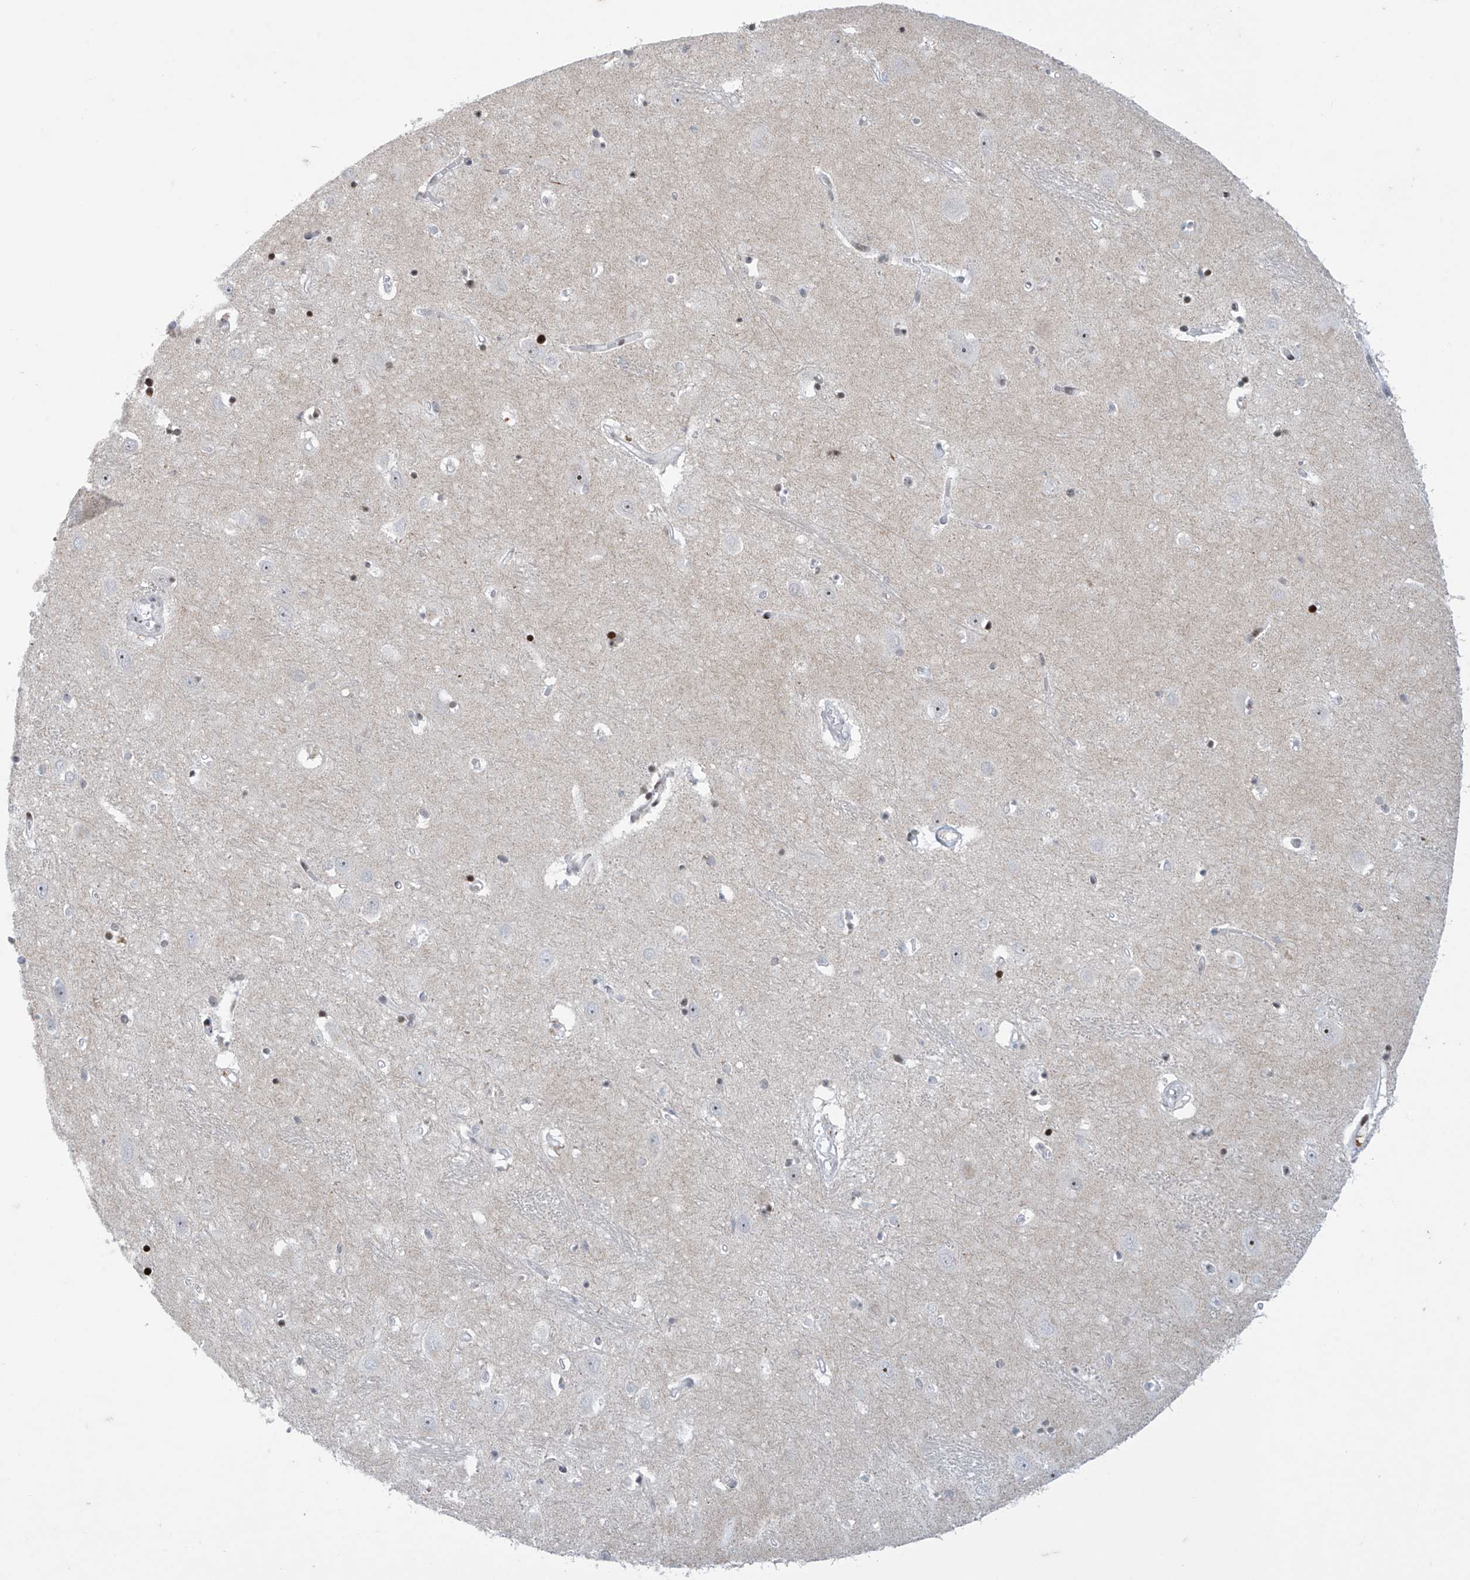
{"staining": {"intensity": "strong", "quantity": "<25%", "location": "nuclear"}, "tissue": "hippocampus", "cell_type": "Glial cells", "image_type": "normal", "snomed": [{"axis": "morphology", "description": "Normal tissue, NOS"}, {"axis": "topography", "description": "Hippocampus"}], "caption": "Immunohistochemical staining of benign human hippocampus displays <25% levels of strong nuclear protein staining in approximately <25% of glial cells. (DAB = brown stain, brightfield microscopy at high magnification).", "gene": "RFX7", "patient": {"sex": "female", "age": 64}}